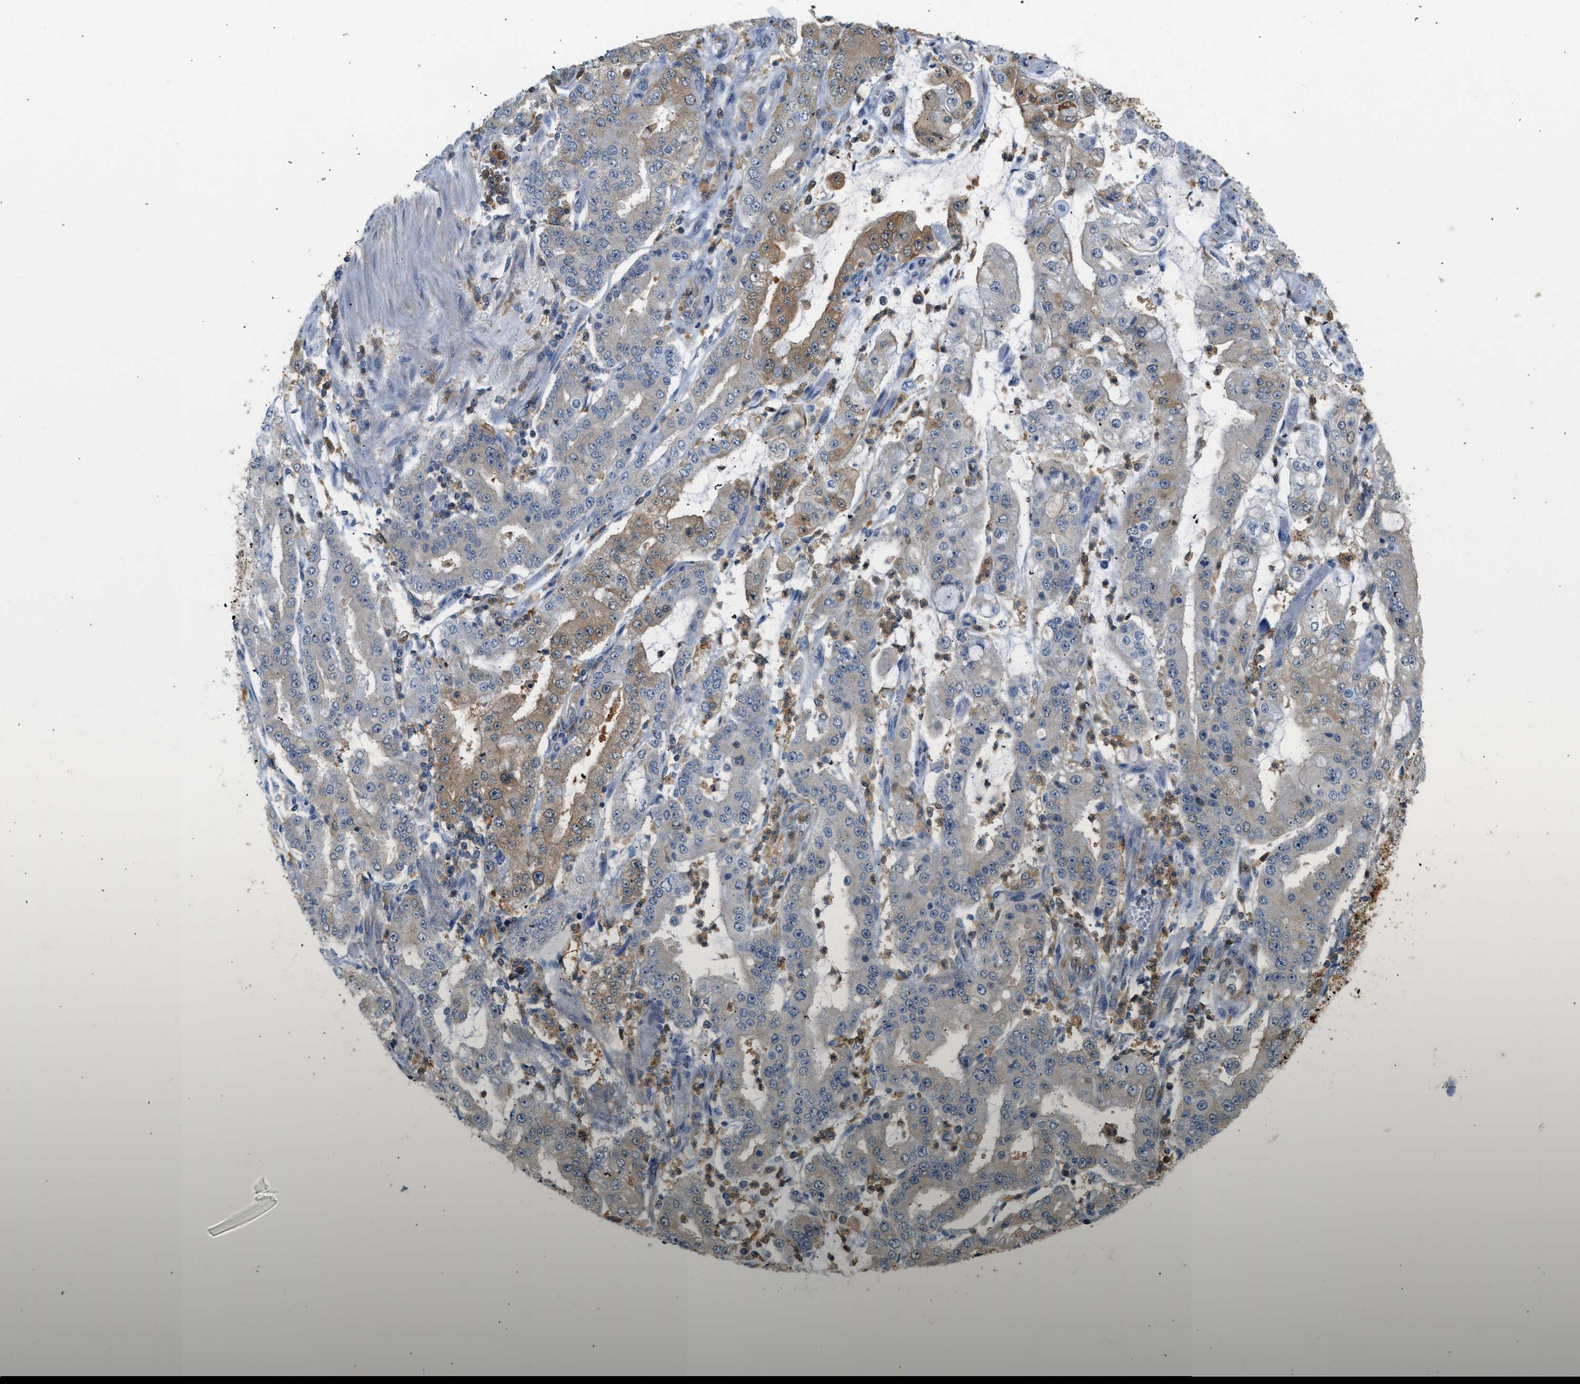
{"staining": {"intensity": "moderate", "quantity": "<25%", "location": "cytoplasmic/membranous"}, "tissue": "stomach cancer", "cell_type": "Tumor cells", "image_type": "cancer", "snomed": [{"axis": "morphology", "description": "Adenocarcinoma, NOS"}, {"axis": "topography", "description": "Stomach"}], "caption": "Protein staining displays moderate cytoplasmic/membranous staining in approximately <25% of tumor cells in stomach cancer (adenocarcinoma).", "gene": "ENO1", "patient": {"sex": "male", "age": 76}}